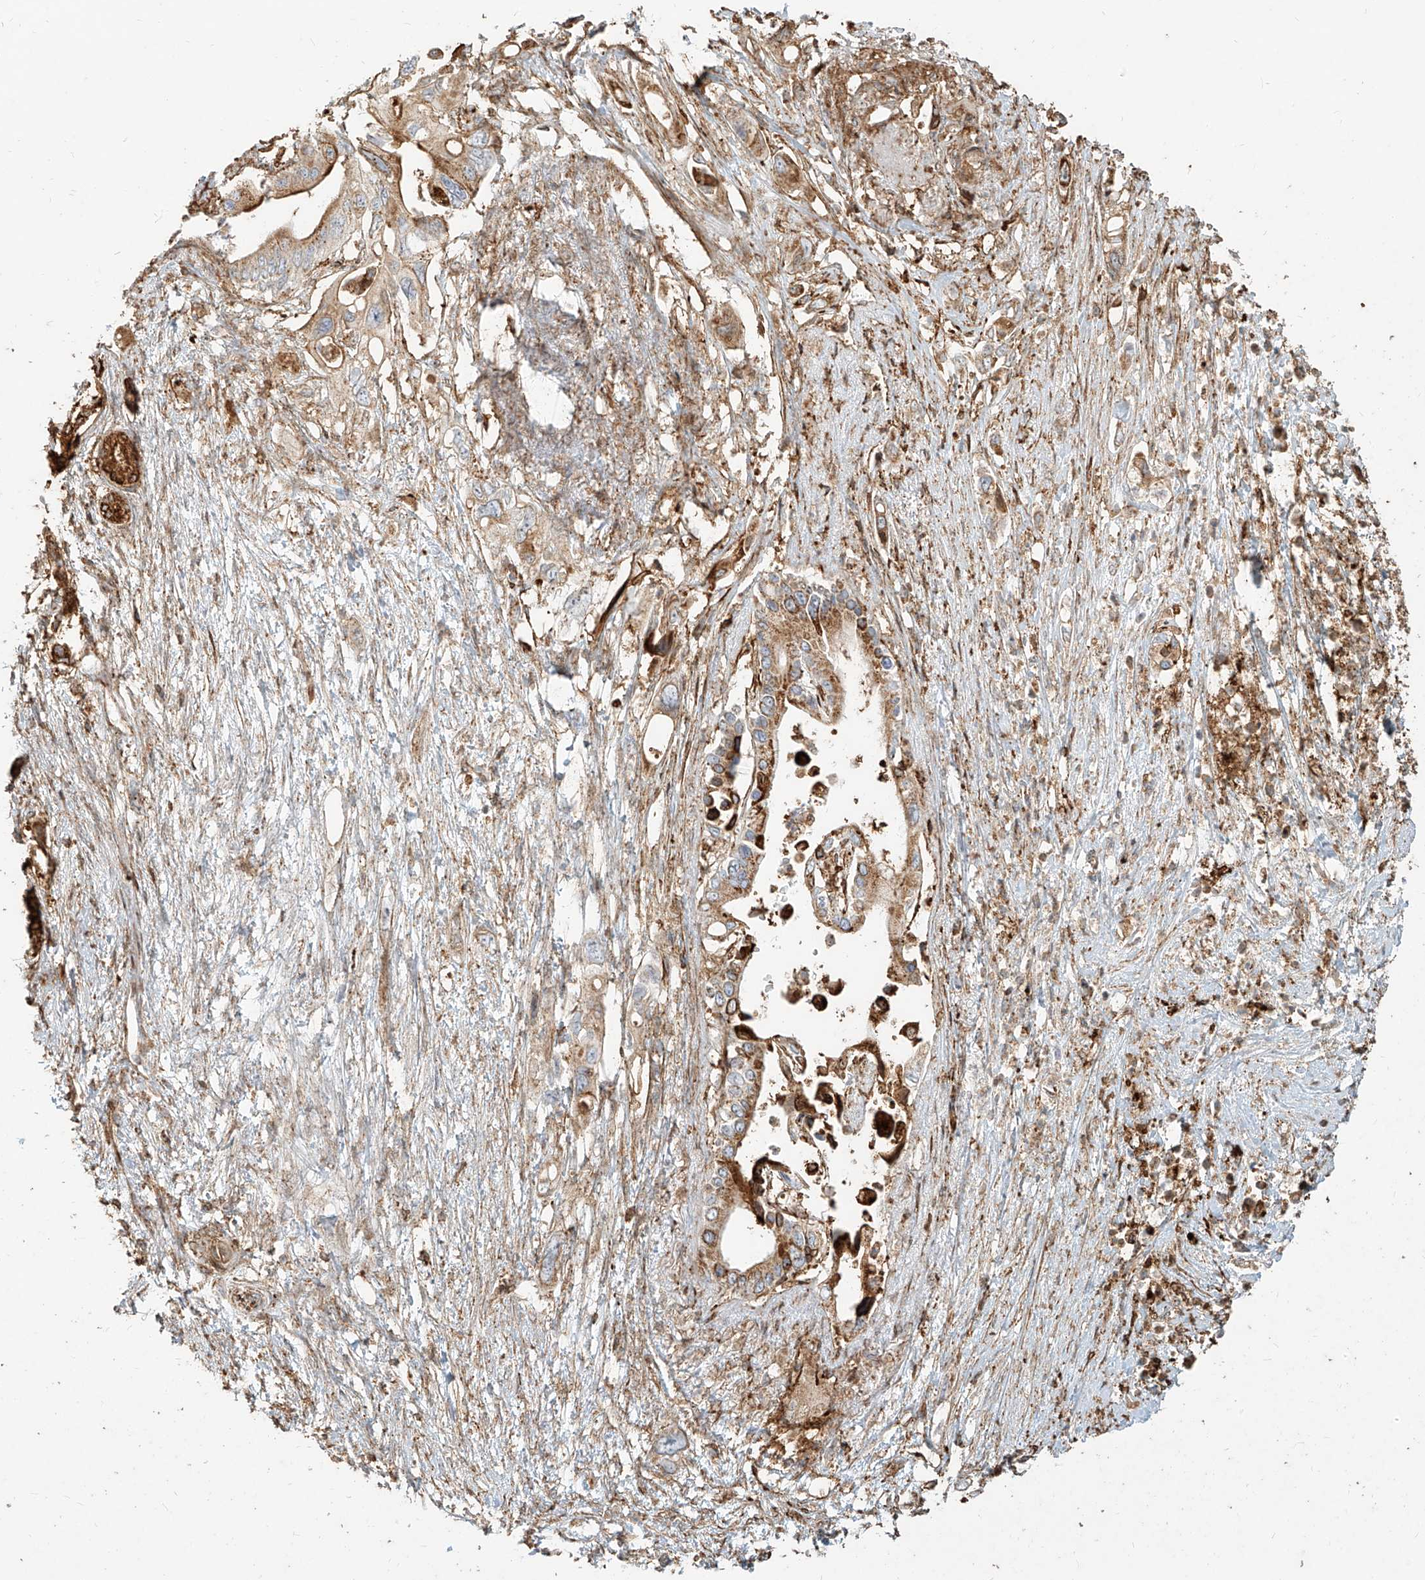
{"staining": {"intensity": "moderate", "quantity": "<25%", "location": "cytoplasmic/membranous"}, "tissue": "pancreatic cancer", "cell_type": "Tumor cells", "image_type": "cancer", "snomed": [{"axis": "morphology", "description": "Adenocarcinoma, NOS"}, {"axis": "topography", "description": "Pancreas"}], "caption": "Pancreatic adenocarcinoma tissue demonstrates moderate cytoplasmic/membranous staining in approximately <25% of tumor cells, visualized by immunohistochemistry.", "gene": "MTX2", "patient": {"sex": "male", "age": 66}}